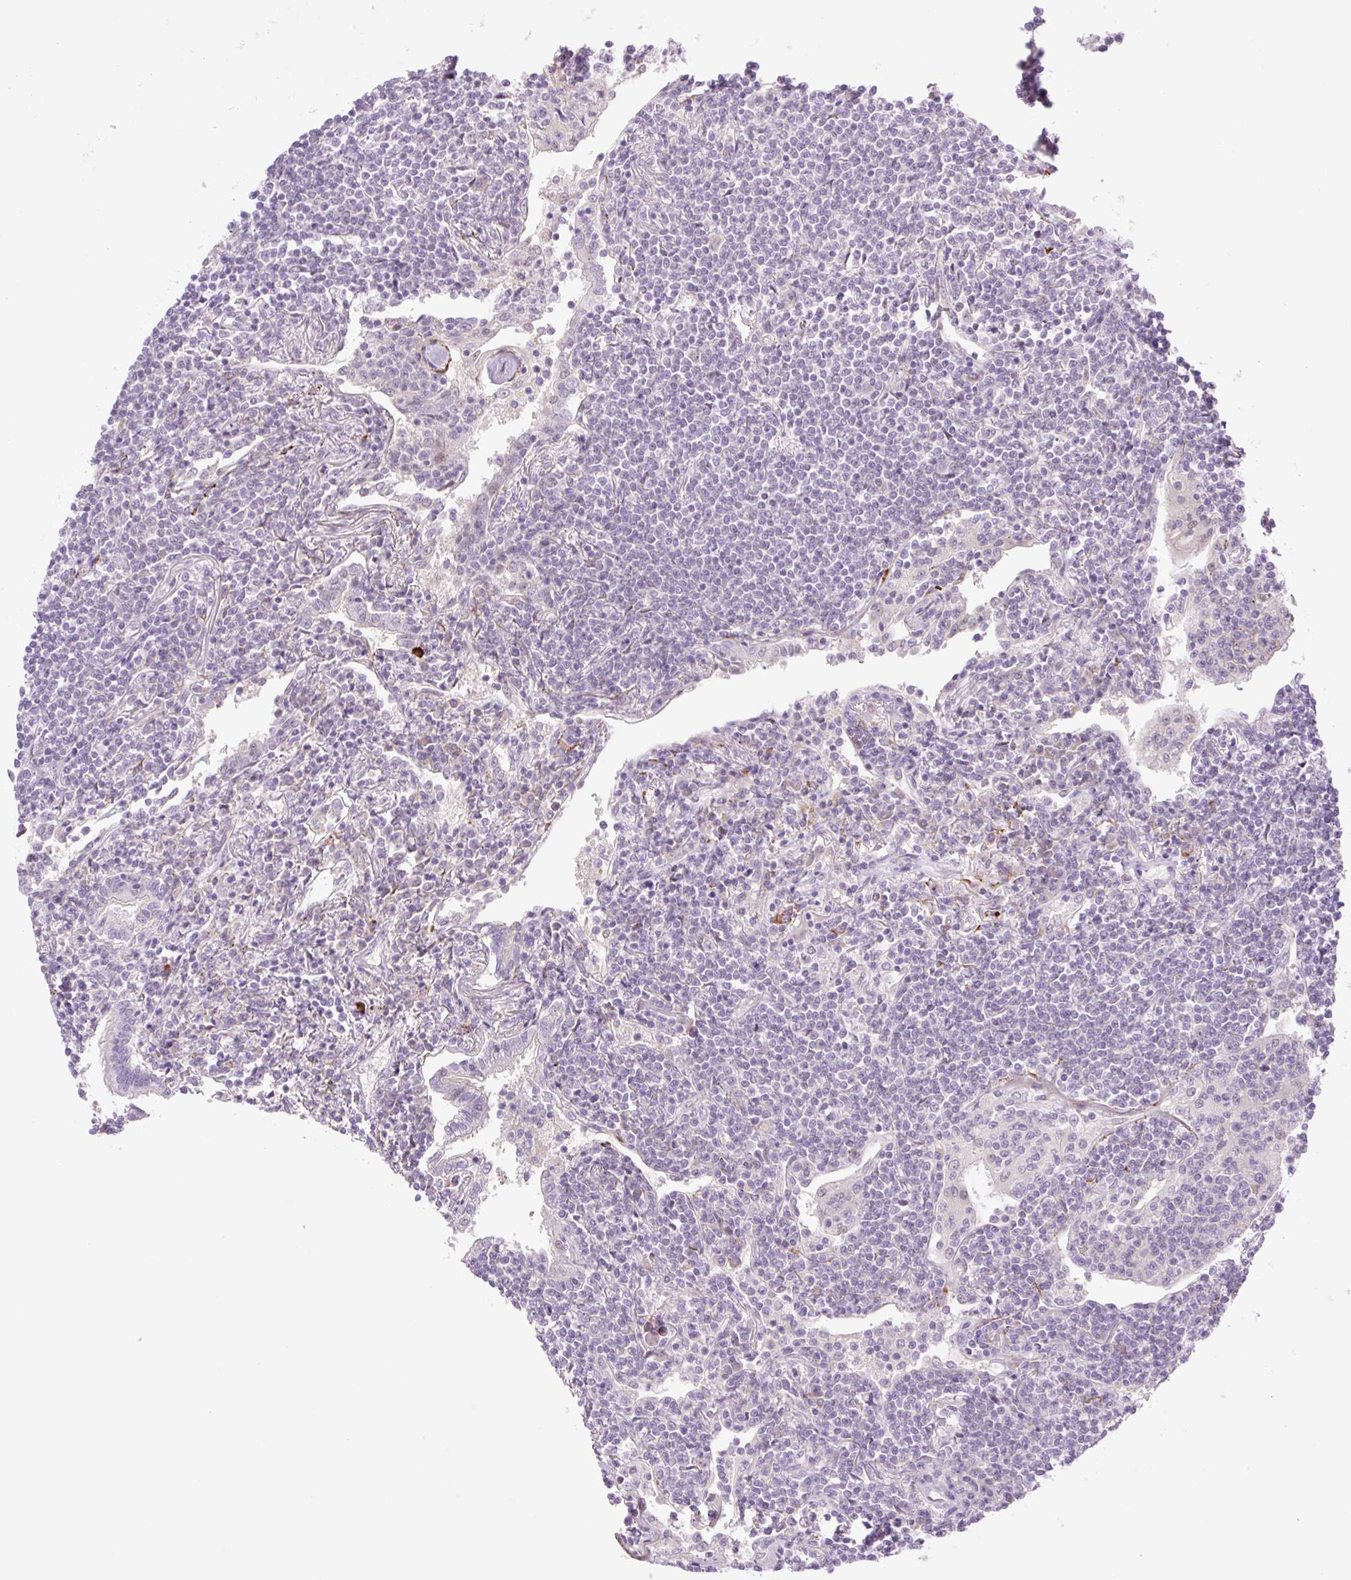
{"staining": {"intensity": "negative", "quantity": "none", "location": "none"}, "tissue": "lymphoma", "cell_type": "Tumor cells", "image_type": "cancer", "snomed": [{"axis": "morphology", "description": "Malignant lymphoma, non-Hodgkin's type, Low grade"}, {"axis": "topography", "description": "Lung"}], "caption": "Tumor cells show no significant staining in lymphoma.", "gene": "COL5A1", "patient": {"sex": "female", "age": 71}}